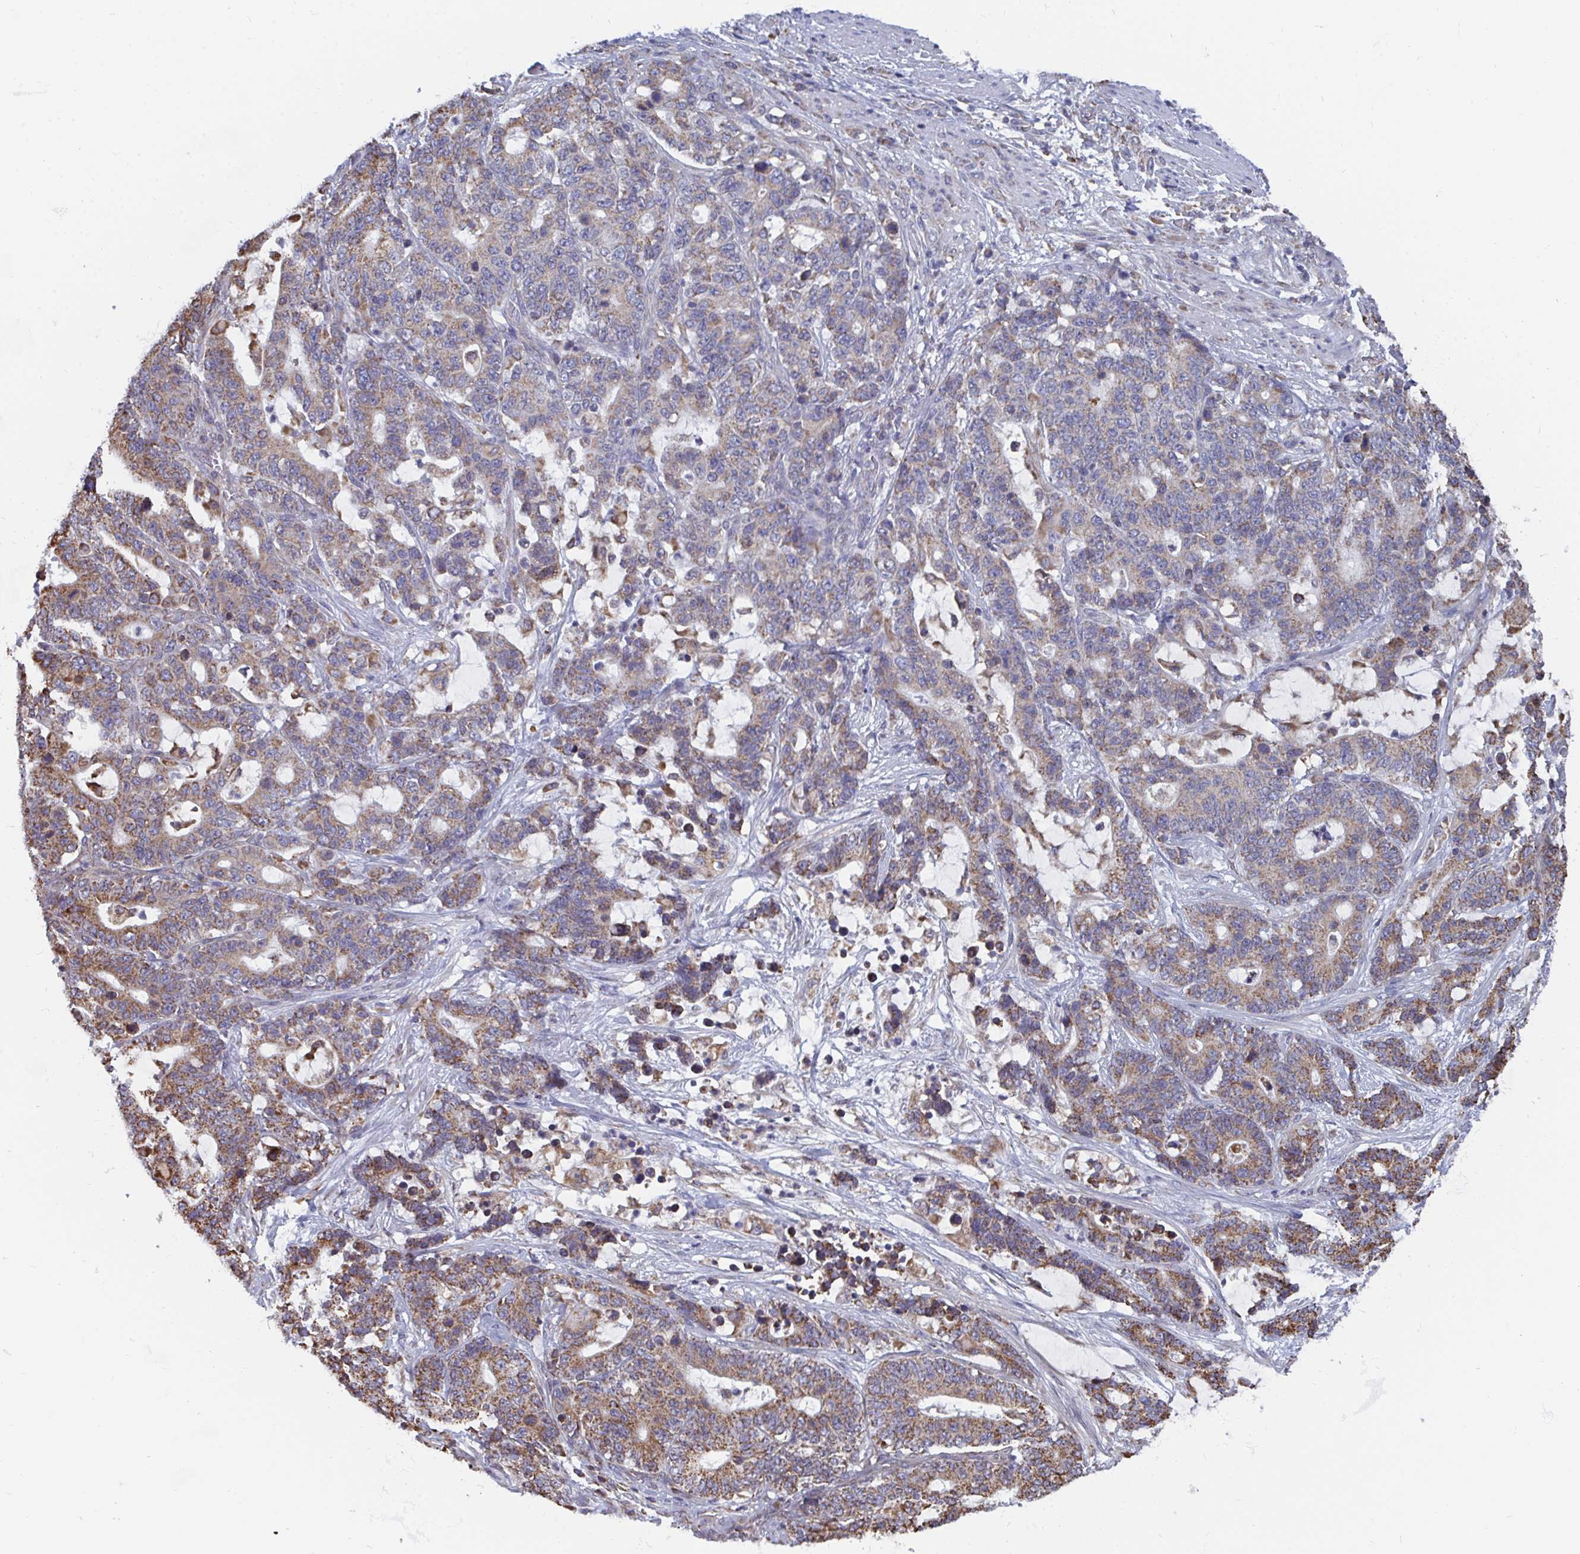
{"staining": {"intensity": "moderate", "quantity": ">75%", "location": "cytoplasmic/membranous"}, "tissue": "stomach cancer", "cell_type": "Tumor cells", "image_type": "cancer", "snomed": [{"axis": "morphology", "description": "Normal tissue, NOS"}, {"axis": "morphology", "description": "Adenocarcinoma, NOS"}, {"axis": "topography", "description": "Stomach"}], "caption": "Immunohistochemical staining of human adenocarcinoma (stomach) demonstrates medium levels of moderate cytoplasmic/membranous staining in about >75% of tumor cells.", "gene": "ELAVL1", "patient": {"sex": "female", "age": 64}}